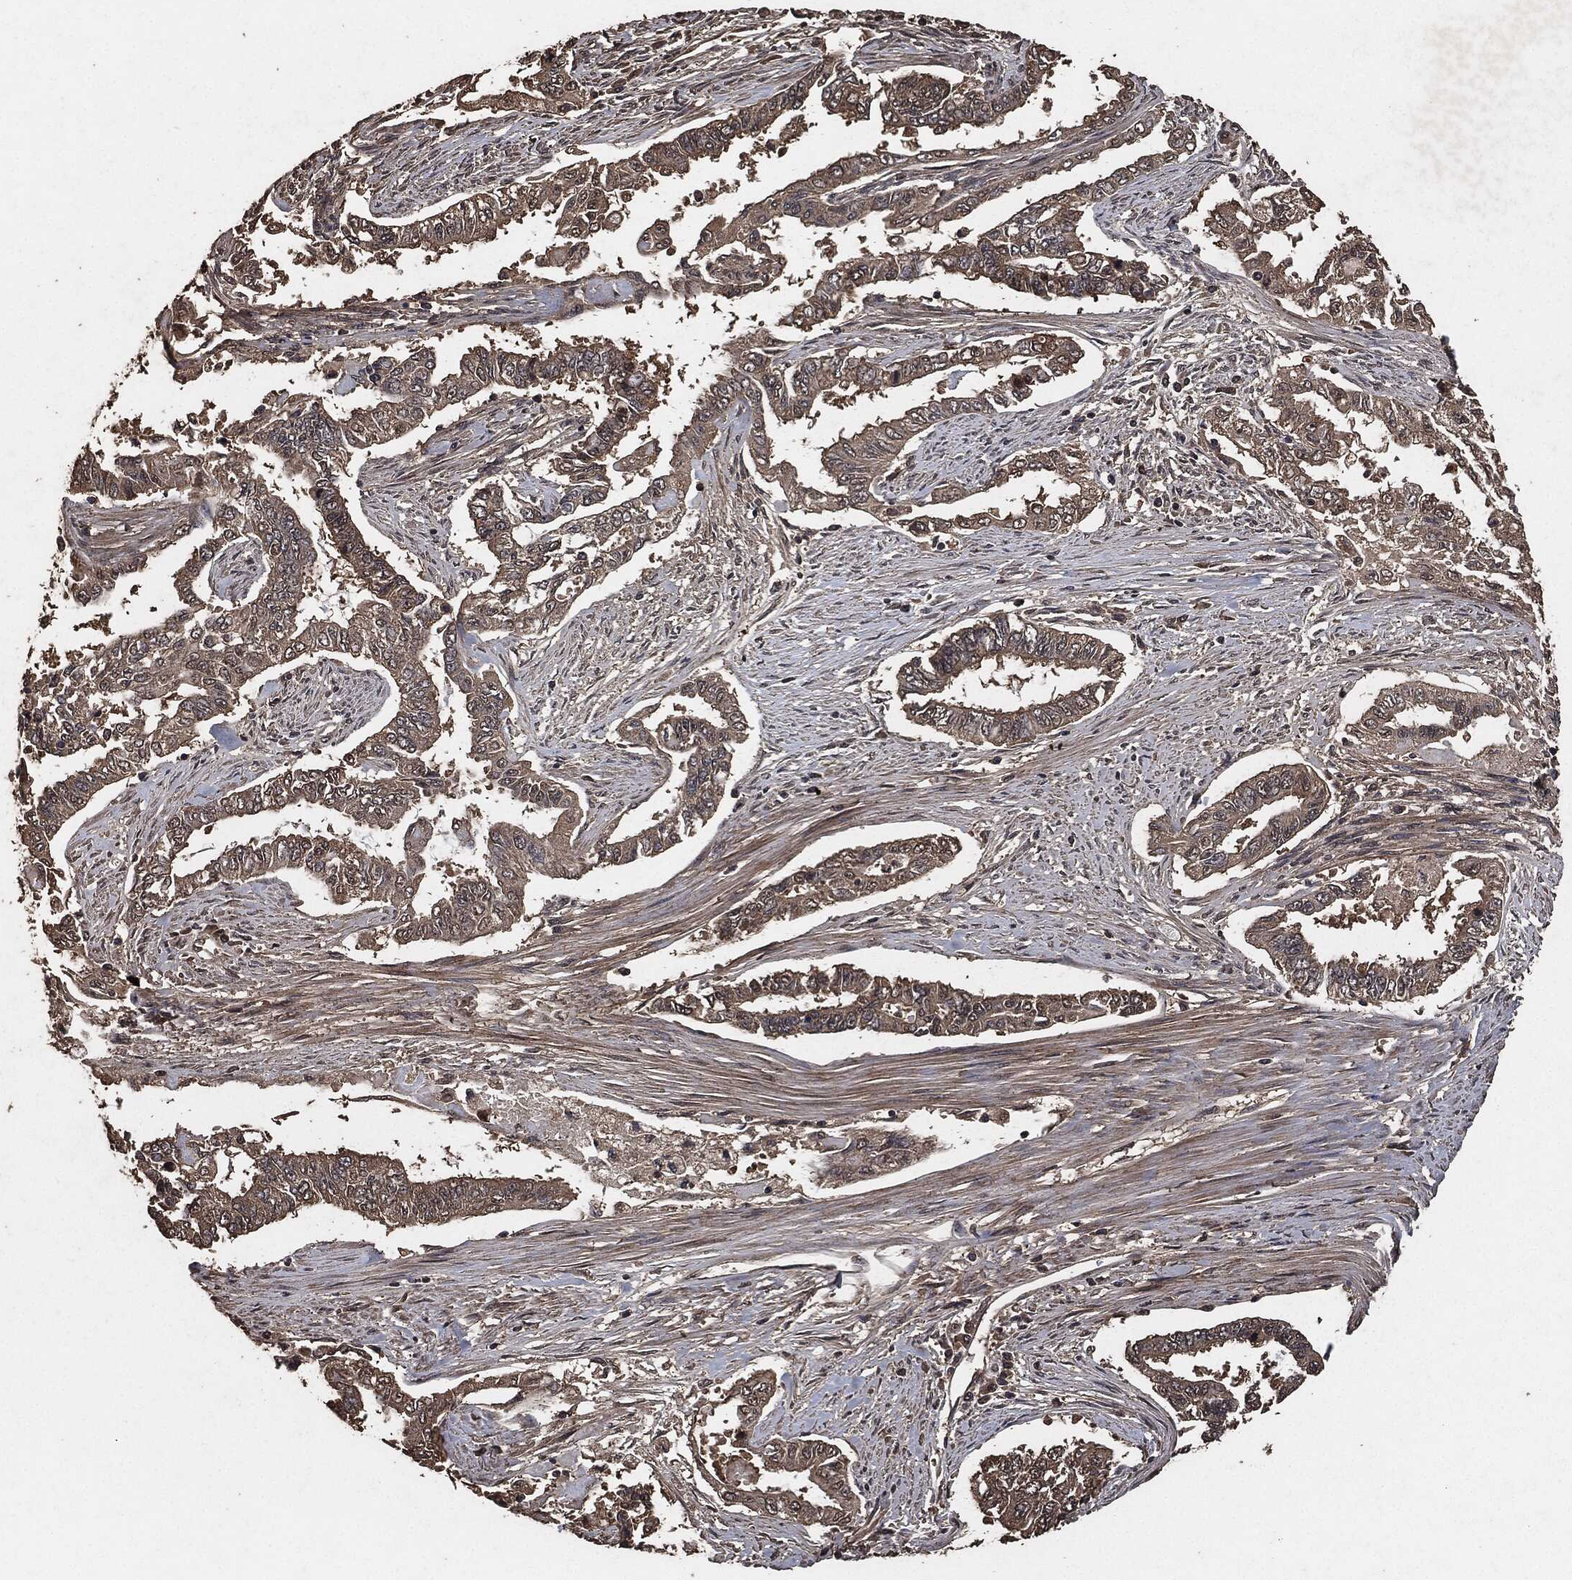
{"staining": {"intensity": "weak", "quantity": ">75%", "location": "cytoplasmic/membranous"}, "tissue": "endometrial cancer", "cell_type": "Tumor cells", "image_type": "cancer", "snomed": [{"axis": "morphology", "description": "Adenocarcinoma, NOS"}, {"axis": "topography", "description": "Uterus"}], "caption": "Endometrial cancer stained for a protein (brown) demonstrates weak cytoplasmic/membranous positive positivity in approximately >75% of tumor cells.", "gene": "AKT1S1", "patient": {"sex": "female", "age": 59}}